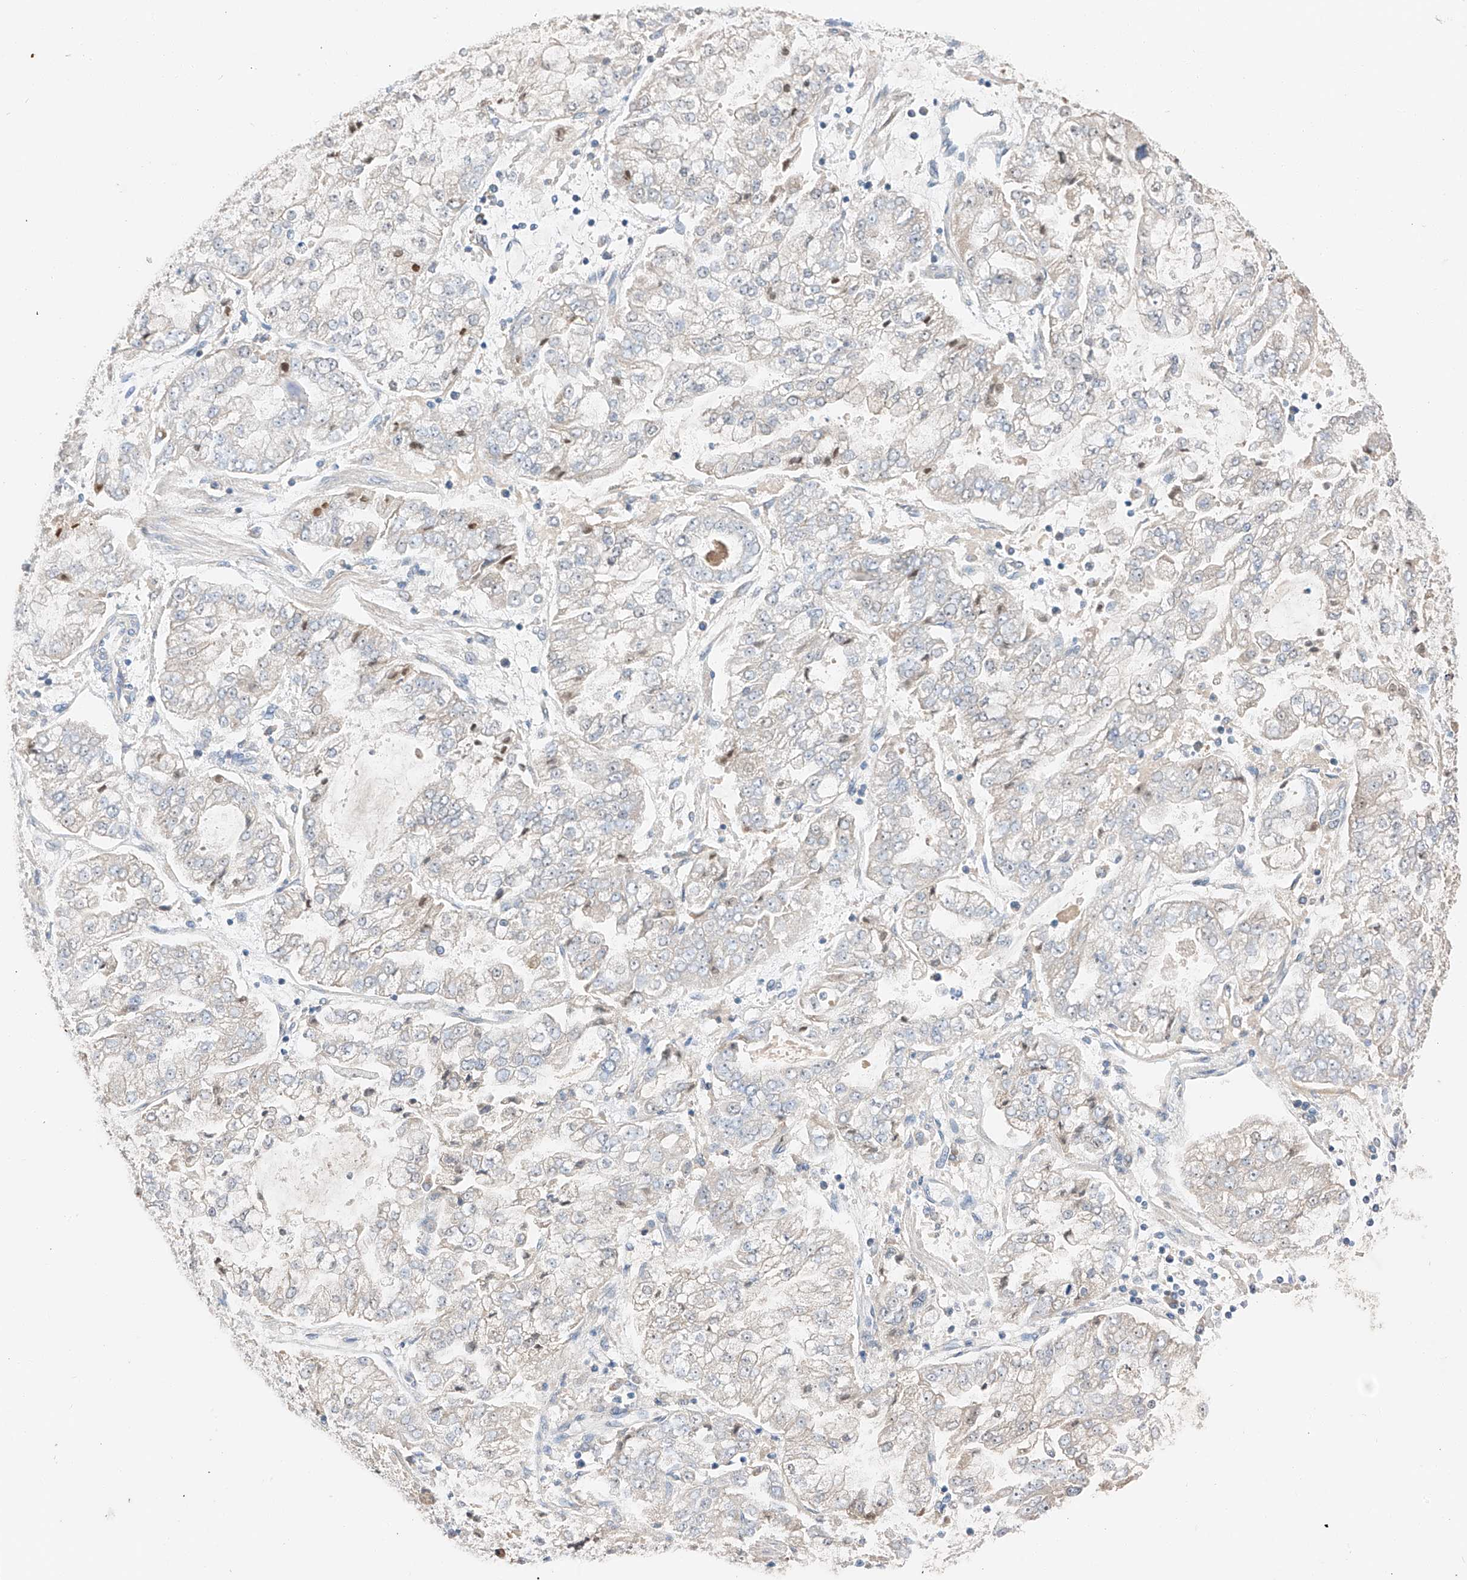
{"staining": {"intensity": "negative", "quantity": "none", "location": "none"}, "tissue": "stomach cancer", "cell_type": "Tumor cells", "image_type": "cancer", "snomed": [{"axis": "morphology", "description": "Adenocarcinoma, NOS"}, {"axis": "topography", "description": "Stomach"}], "caption": "Human adenocarcinoma (stomach) stained for a protein using immunohistochemistry displays no positivity in tumor cells.", "gene": "RUSC1", "patient": {"sex": "male", "age": 76}}